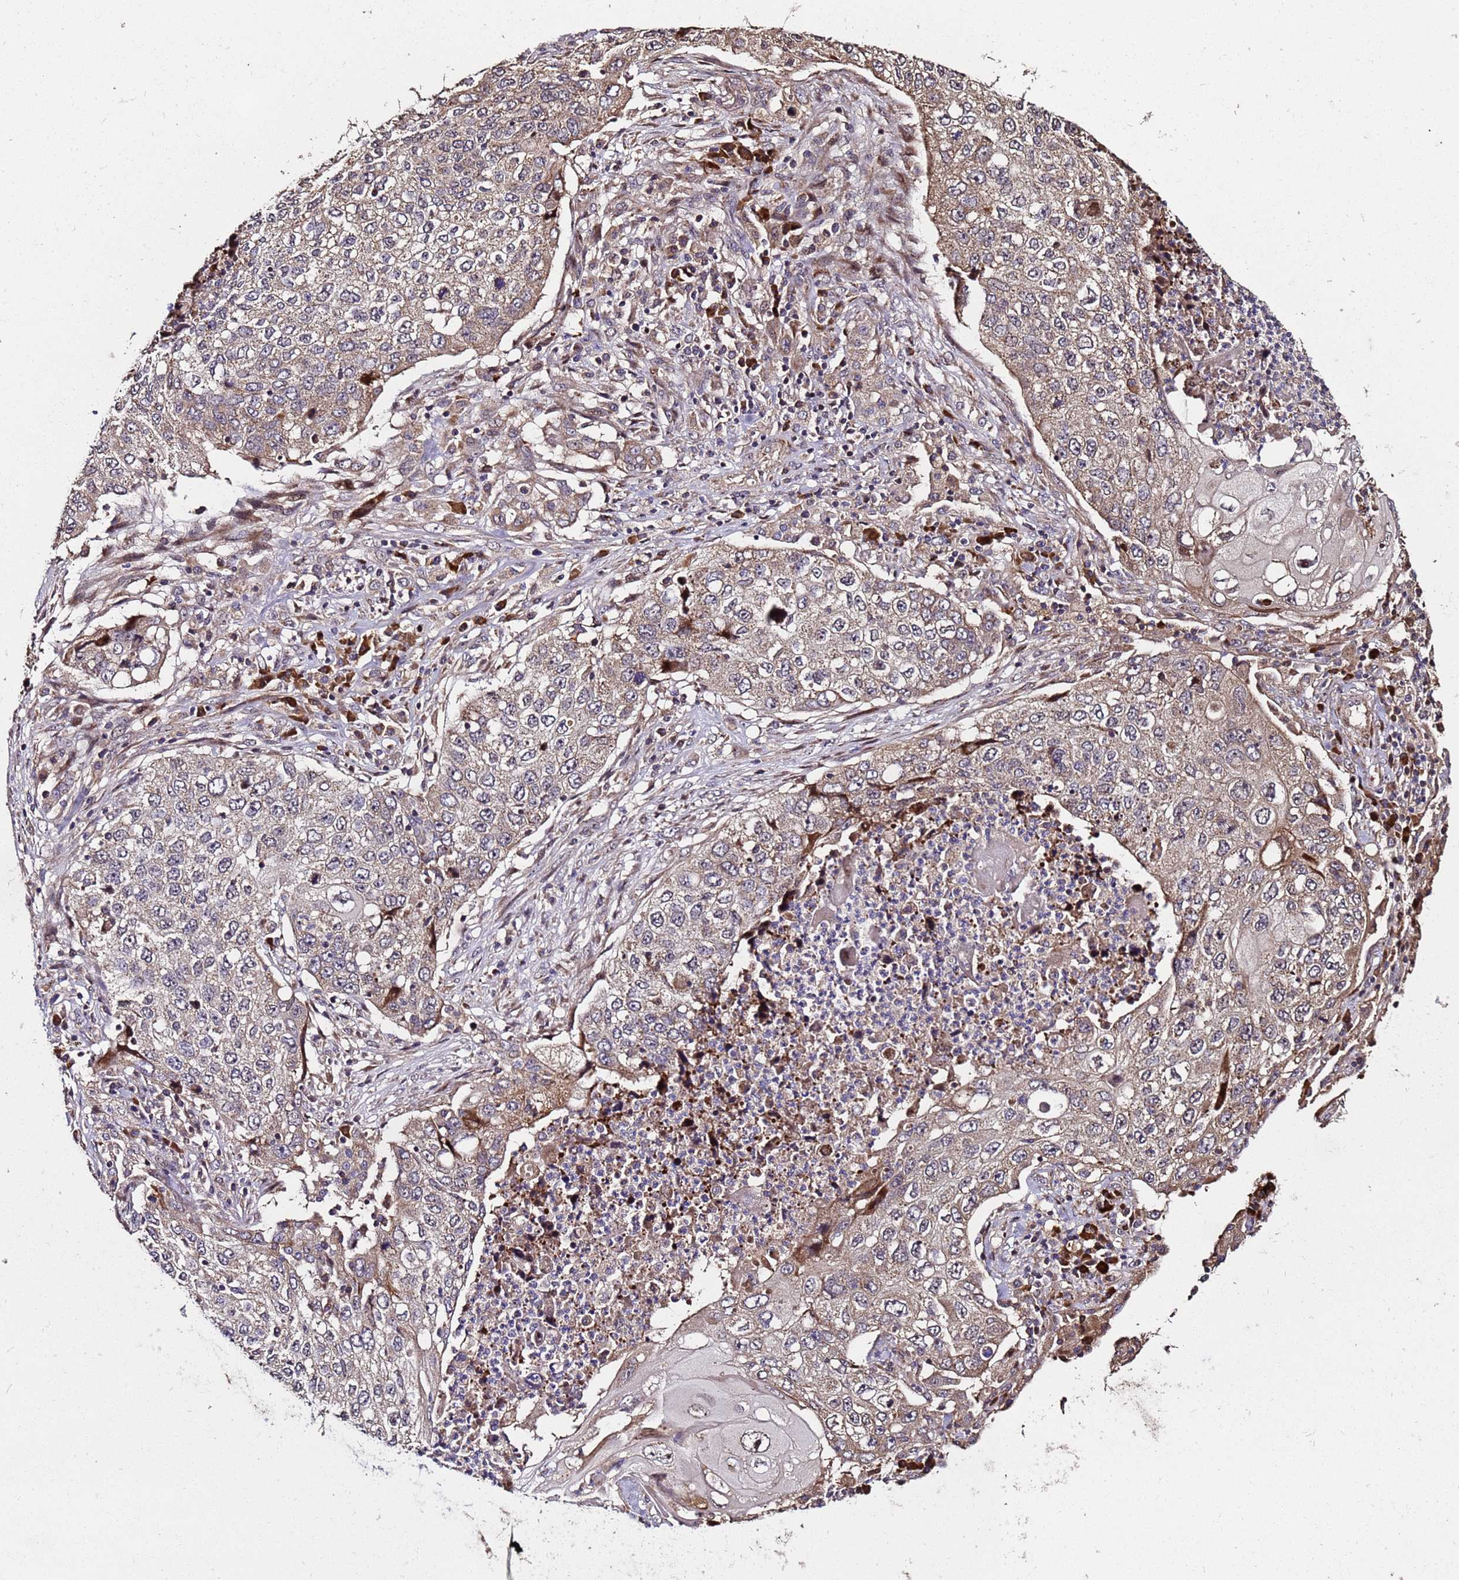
{"staining": {"intensity": "moderate", "quantity": ">75%", "location": "cytoplasmic/membranous"}, "tissue": "lung cancer", "cell_type": "Tumor cells", "image_type": "cancer", "snomed": [{"axis": "morphology", "description": "Squamous cell carcinoma, NOS"}, {"axis": "topography", "description": "Lung"}], "caption": "This micrograph reveals immunohistochemistry staining of human lung cancer, with medium moderate cytoplasmic/membranous expression in about >75% of tumor cells.", "gene": "WNK4", "patient": {"sex": "female", "age": 63}}